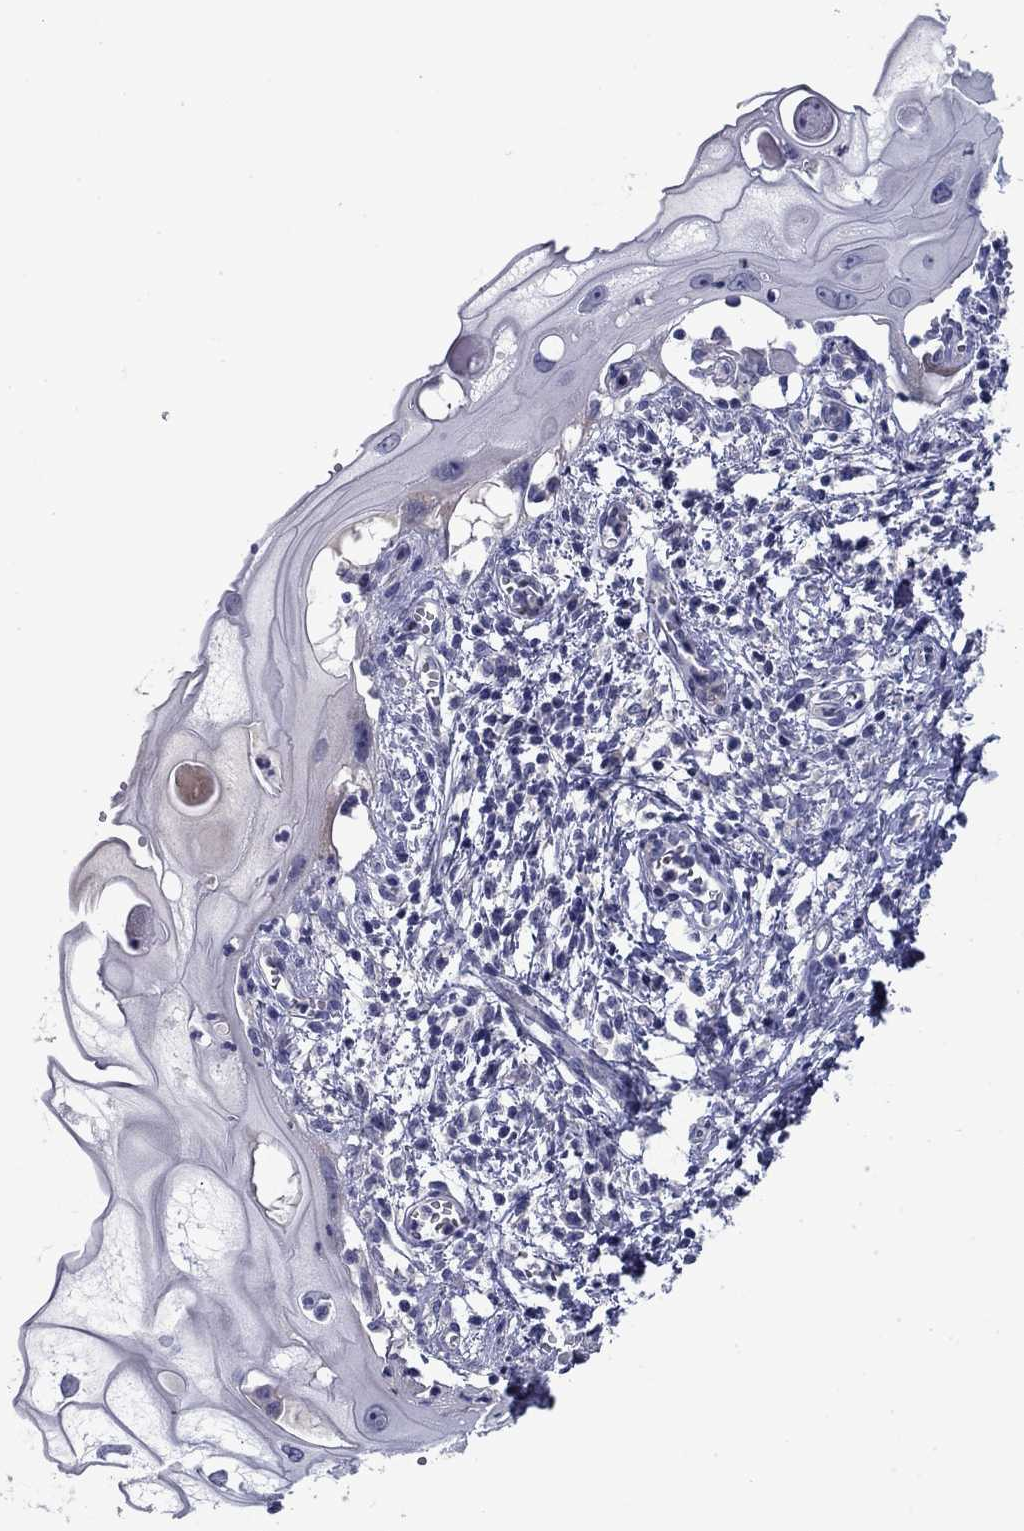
{"staining": {"intensity": "negative", "quantity": "none", "location": "none"}, "tissue": "cervical cancer", "cell_type": "Tumor cells", "image_type": "cancer", "snomed": [{"axis": "morphology", "description": "Squamous cell carcinoma, NOS"}, {"axis": "topography", "description": "Cervix"}], "caption": "High power microscopy image of an immunohistochemistry (IHC) histopathology image of cervical cancer, revealing no significant staining in tumor cells.", "gene": "CNDP1", "patient": {"sex": "female", "age": 30}}